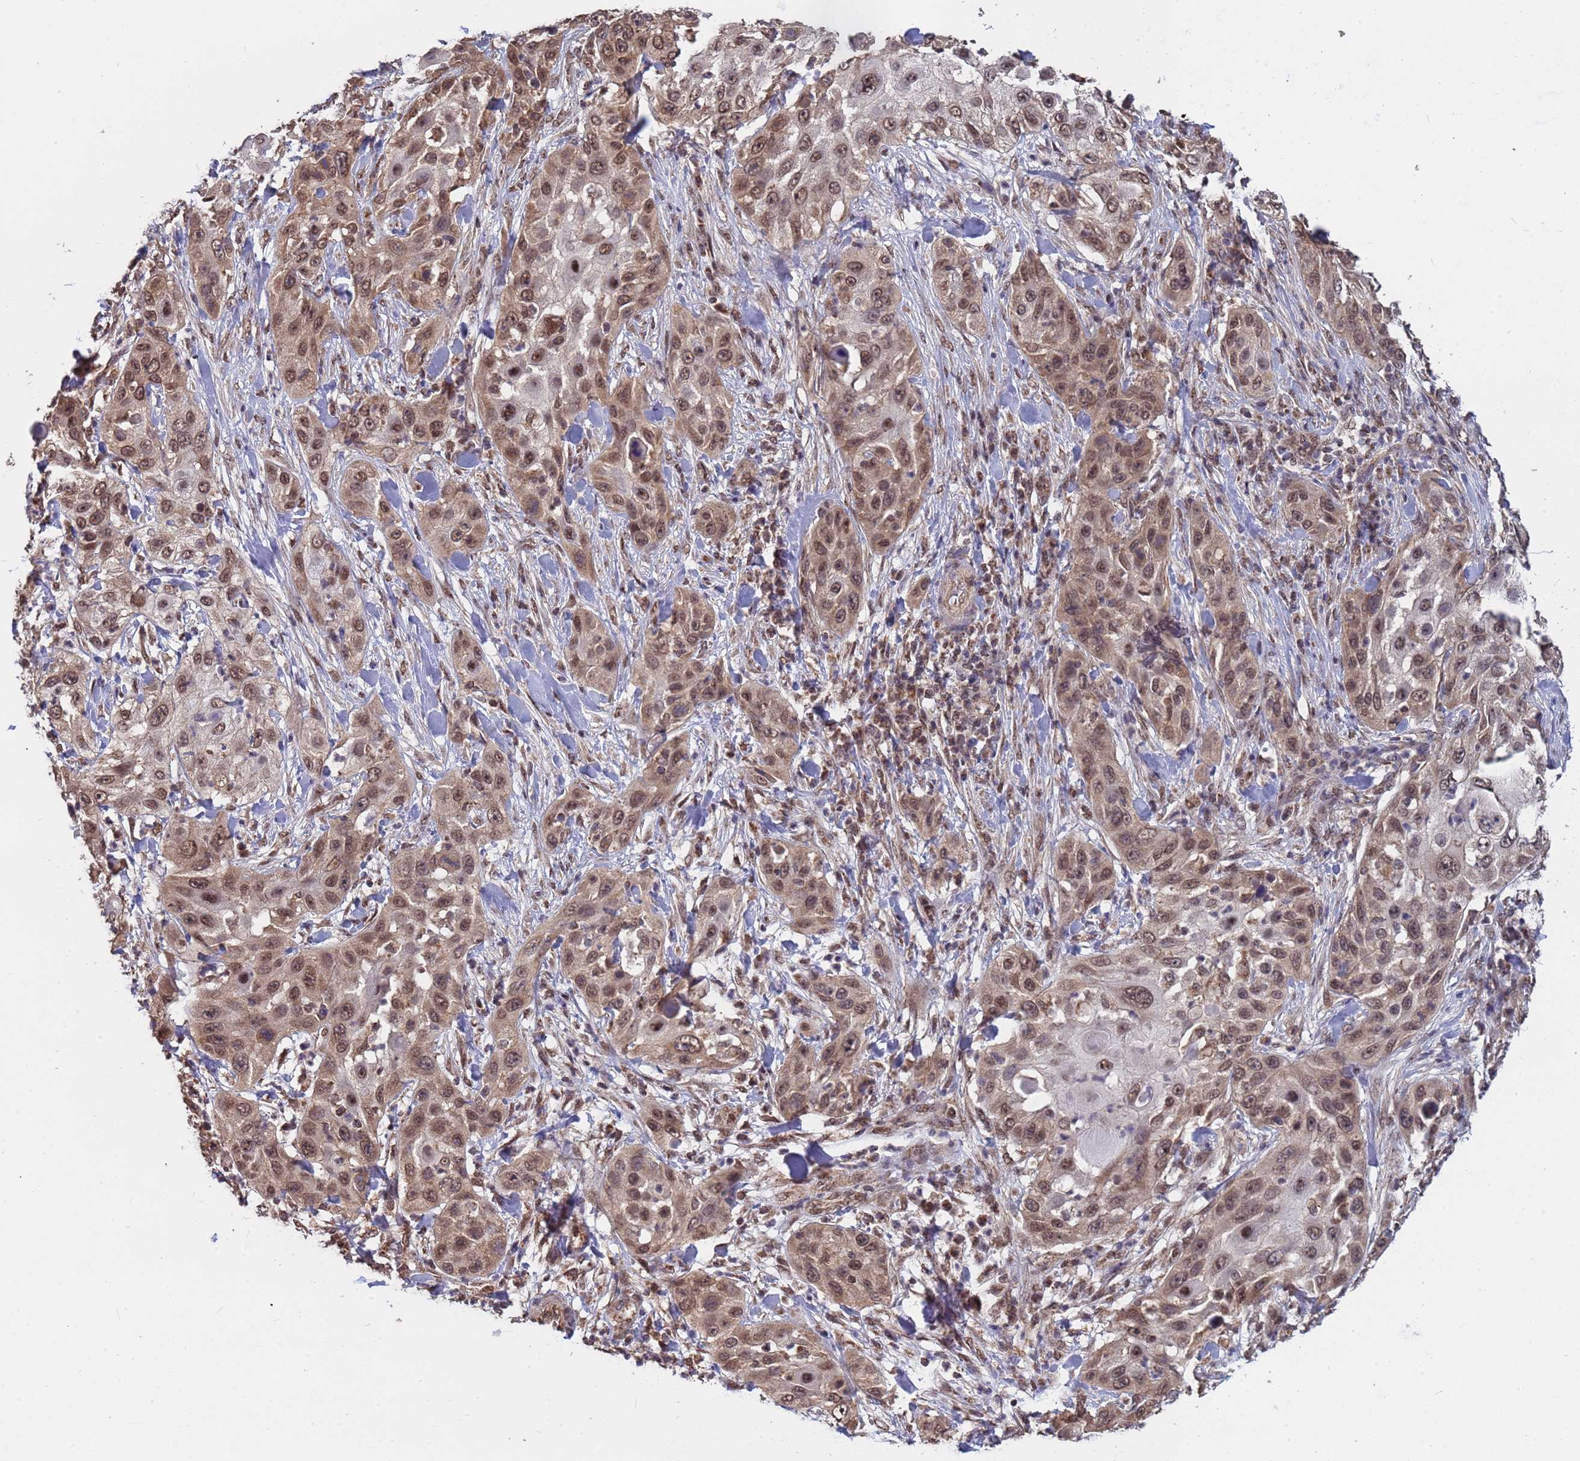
{"staining": {"intensity": "moderate", "quantity": ">75%", "location": "nuclear"}, "tissue": "skin cancer", "cell_type": "Tumor cells", "image_type": "cancer", "snomed": [{"axis": "morphology", "description": "Squamous cell carcinoma, NOS"}, {"axis": "topography", "description": "Skin"}], "caption": "Skin cancer (squamous cell carcinoma) tissue exhibits moderate nuclear expression in approximately >75% of tumor cells, visualized by immunohistochemistry. The staining was performed using DAB to visualize the protein expression in brown, while the nuclei were stained in blue with hematoxylin (Magnification: 20x).", "gene": "DENND2B", "patient": {"sex": "female", "age": 44}}